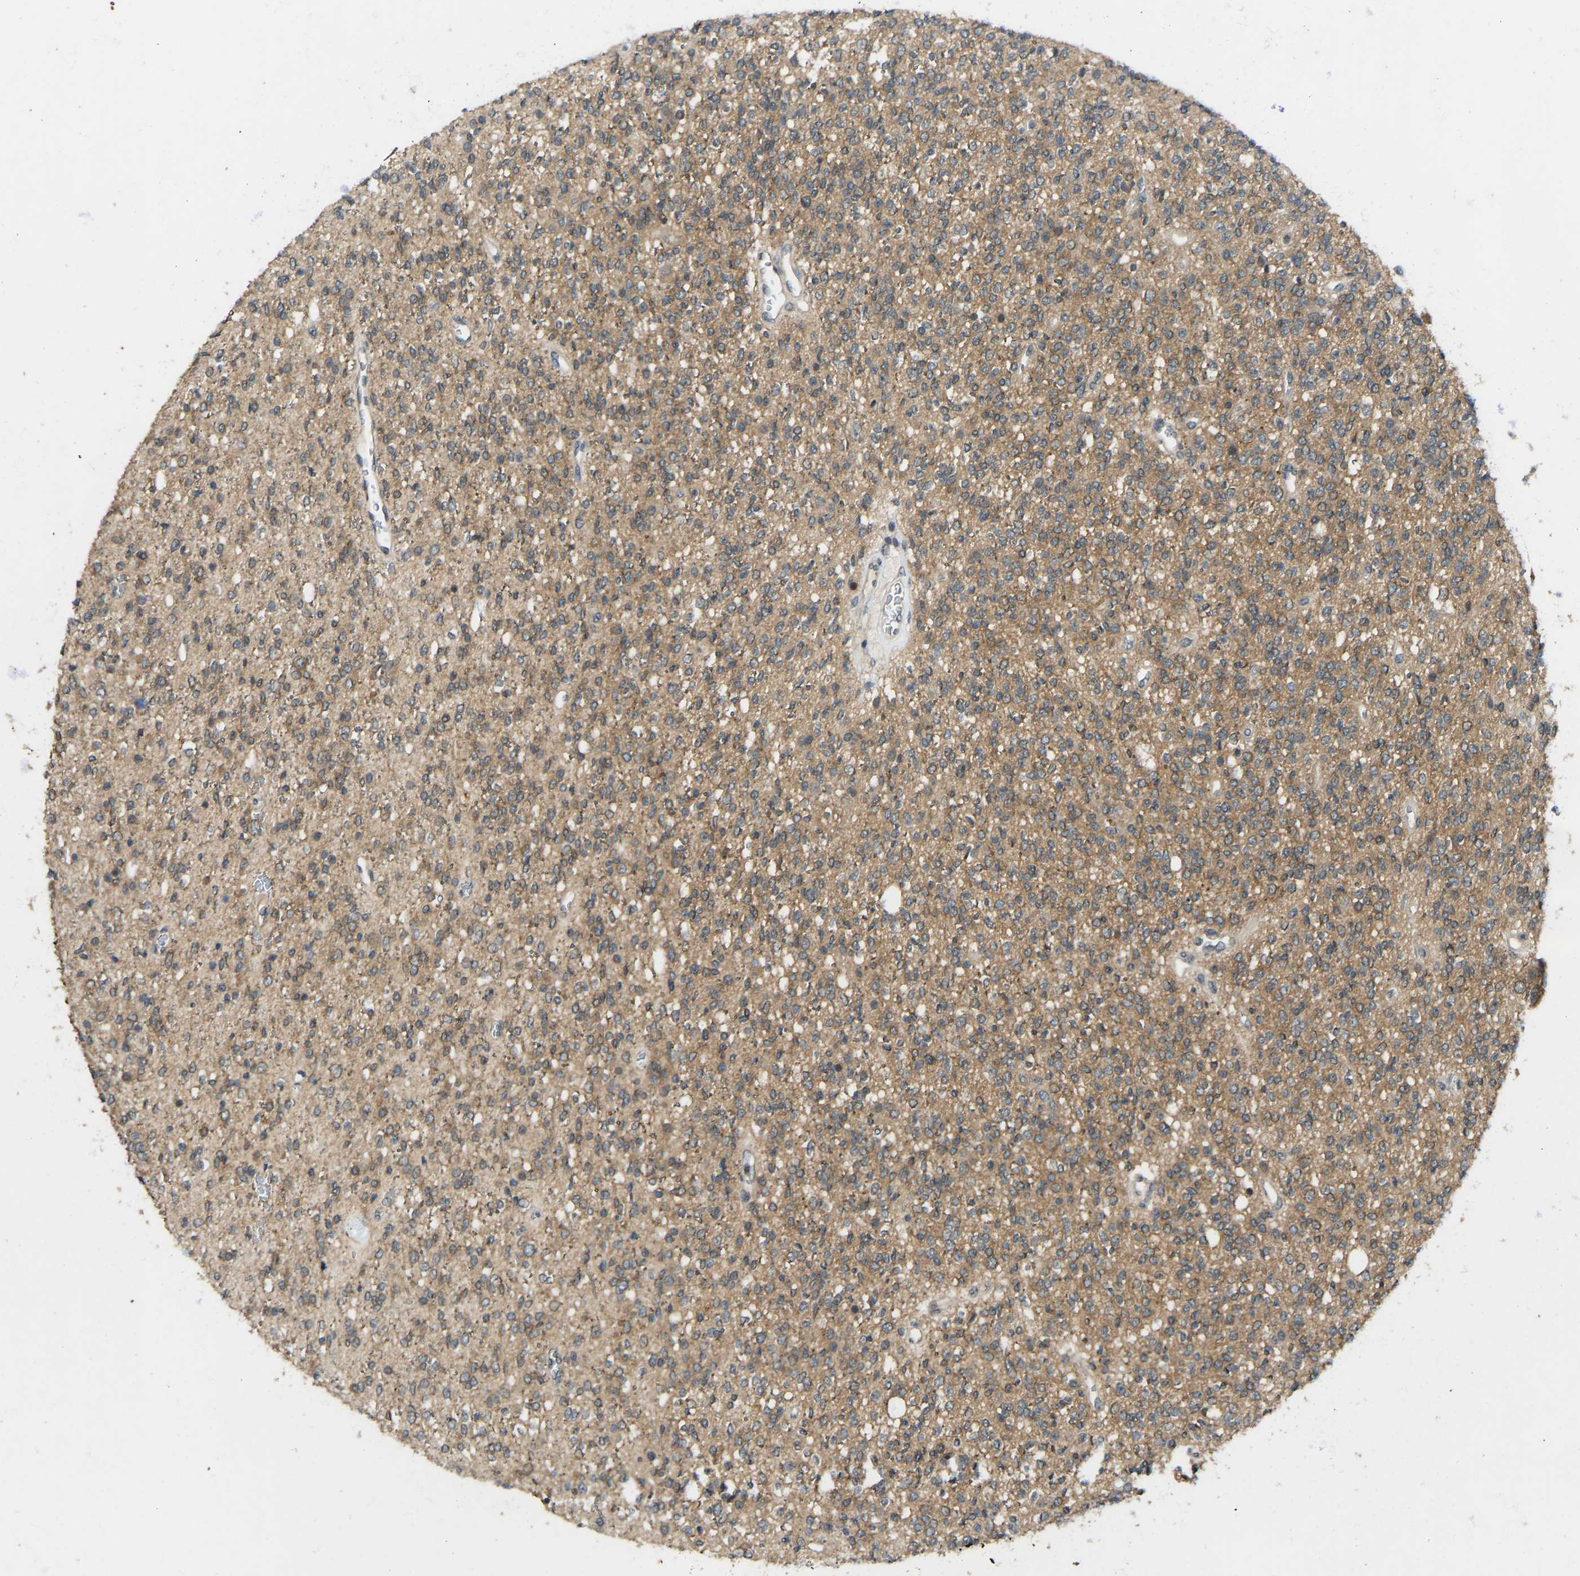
{"staining": {"intensity": "moderate", "quantity": ">75%", "location": "cytoplasmic/membranous"}, "tissue": "glioma", "cell_type": "Tumor cells", "image_type": "cancer", "snomed": [{"axis": "morphology", "description": "Glioma, malignant, High grade"}, {"axis": "topography", "description": "Brain"}], "caption": "Immunohistochemistry of glioma reveals medium levels of moderate cytoplasmic/membranous expression in approximately >75% of tumor cells.", "gene": "NDRG3", "patient": {"sex": "male", "age": 34}}